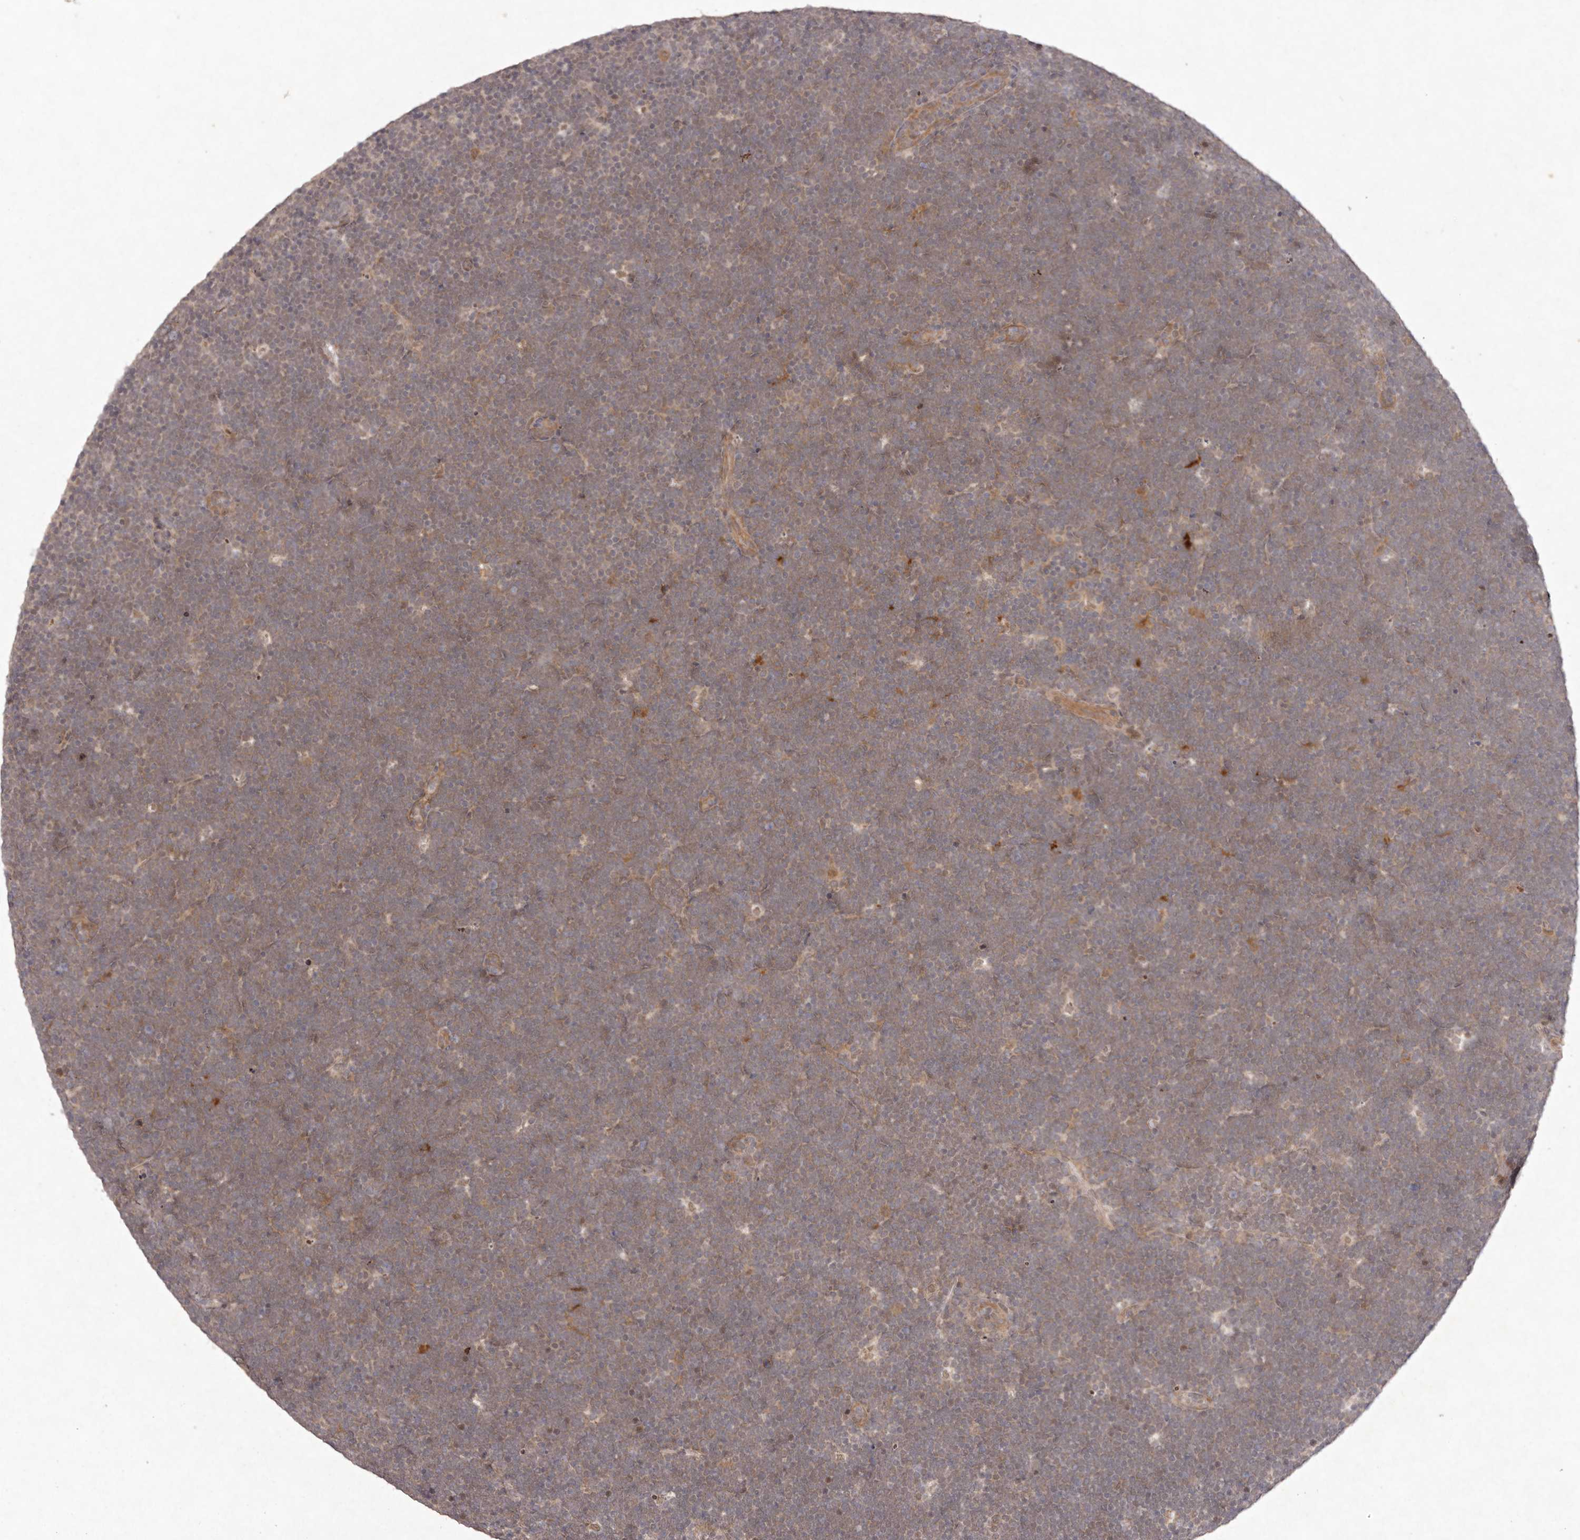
{"staining": {"intensity": "moderate", "quantity": ">75%", "location": "cytoplasmic/membranous"}, "tissue": "lymphoma", "cell_type": "Tumor cells", "image_type": "cancer", "snomed": [{"axis": "morphology", "description": "Malignant lymphoma, non-Hodgkin's type, High grade"}, {"axis": "topography", "description": "Lymph node"}], "caption": "A medium amount of moderate cytoplasmic/membranous staining is appreciated in approximately >75% of tumor cells in lymphoma tissue. (Stains: DAB in brown, nuclei in blue, Microscopy: brightfield microscopy at high magnification).", "gene": "BUD31", "patient": {"sex": "male", "age": 13}}